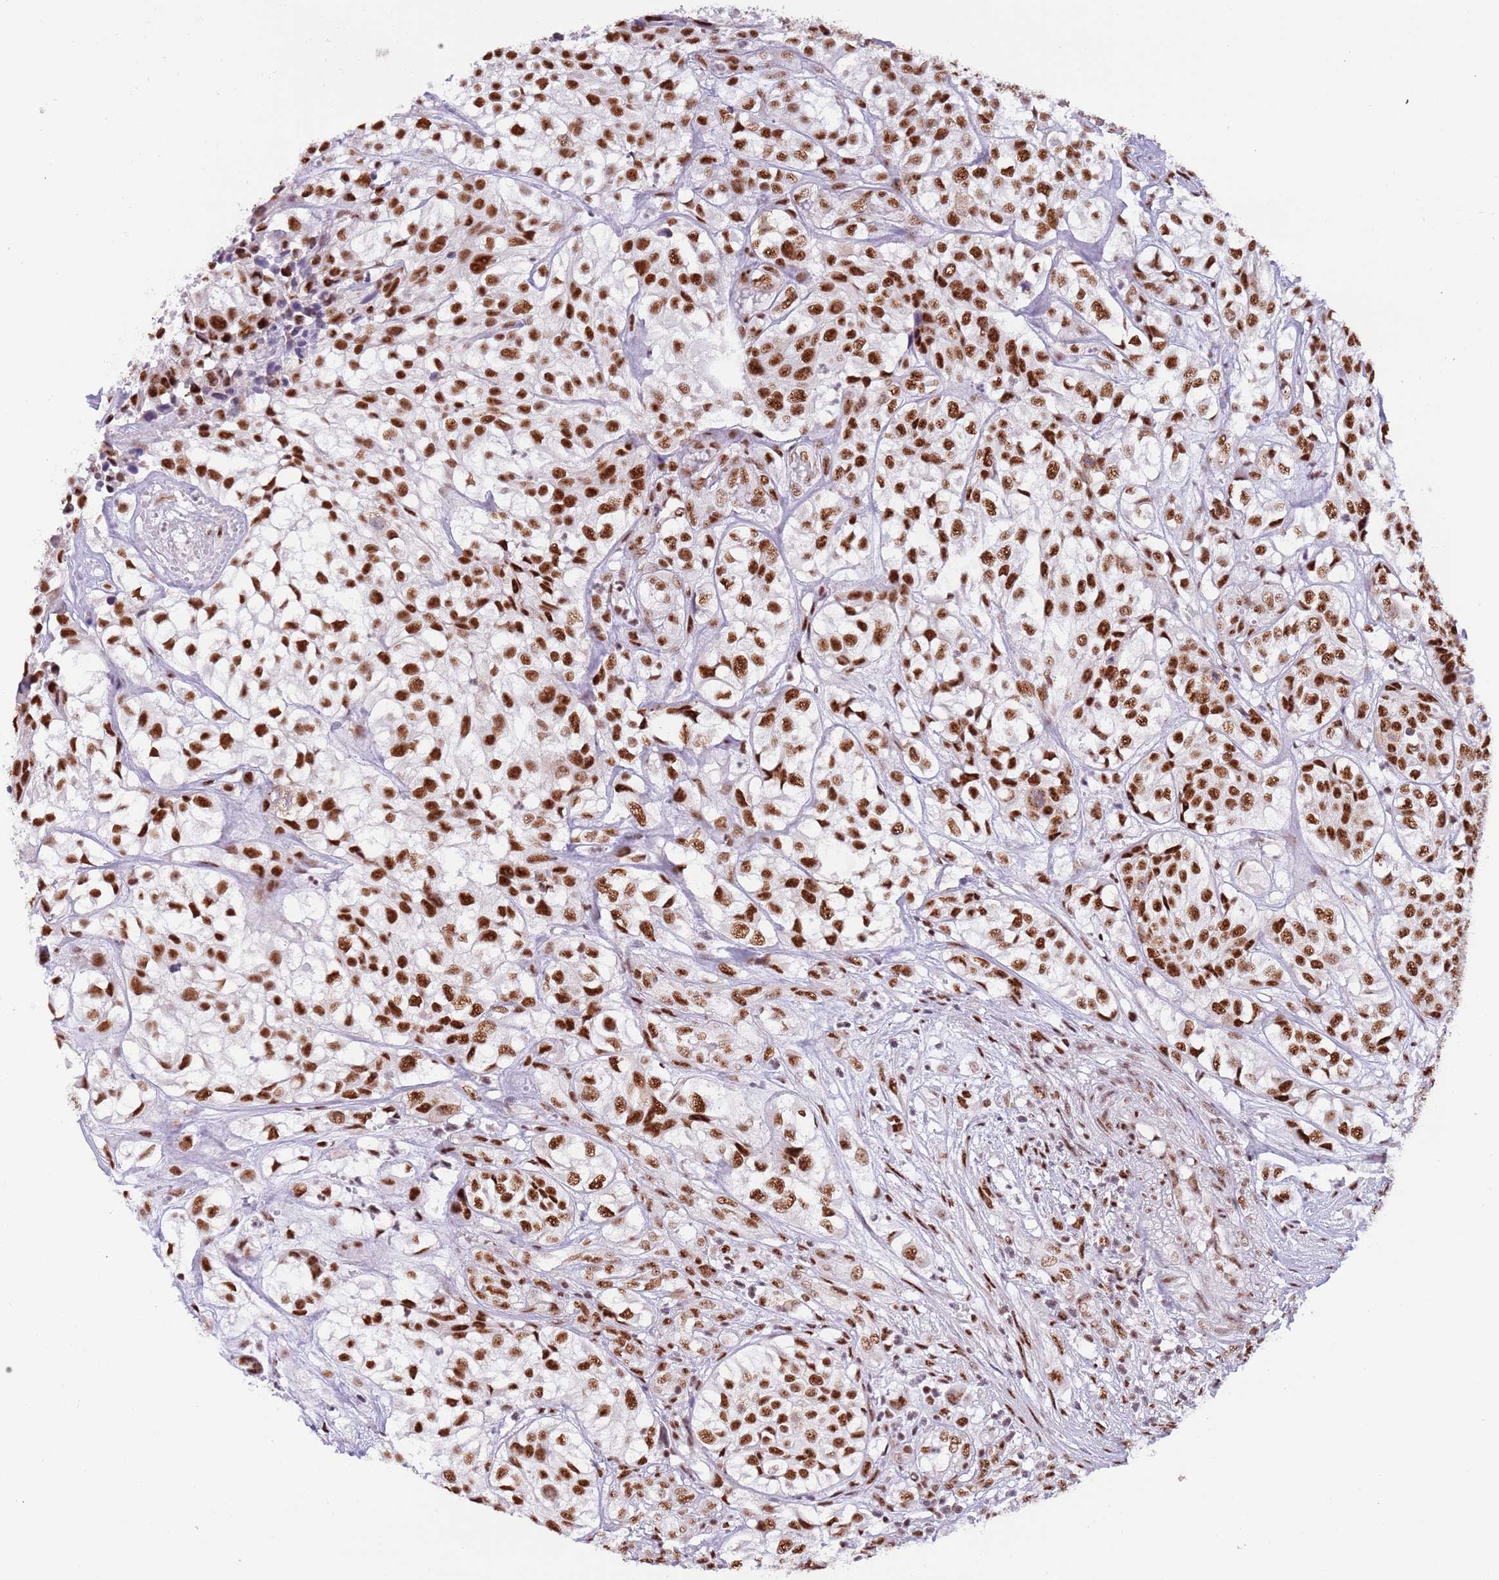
{"staining": {"intensity": "strong", "quantity": ">75%", "location": "nuclear"}, "tissue": "urothelial cancer", "cell_type": "Tumor cells", "image_type": "cancer", "snomed": [{"axis": "morphology", "description": "Urothelial carcinoma, High grade"}, {"axis": "topography", "description": "Urinary bladder"}], "caption": "High-grade urothelial carcinoma tissue displays strong nuclear staining in about >75% of tumor cells", "gene": "SF3A2", "patient": {"sex": "male", "age": 56}}